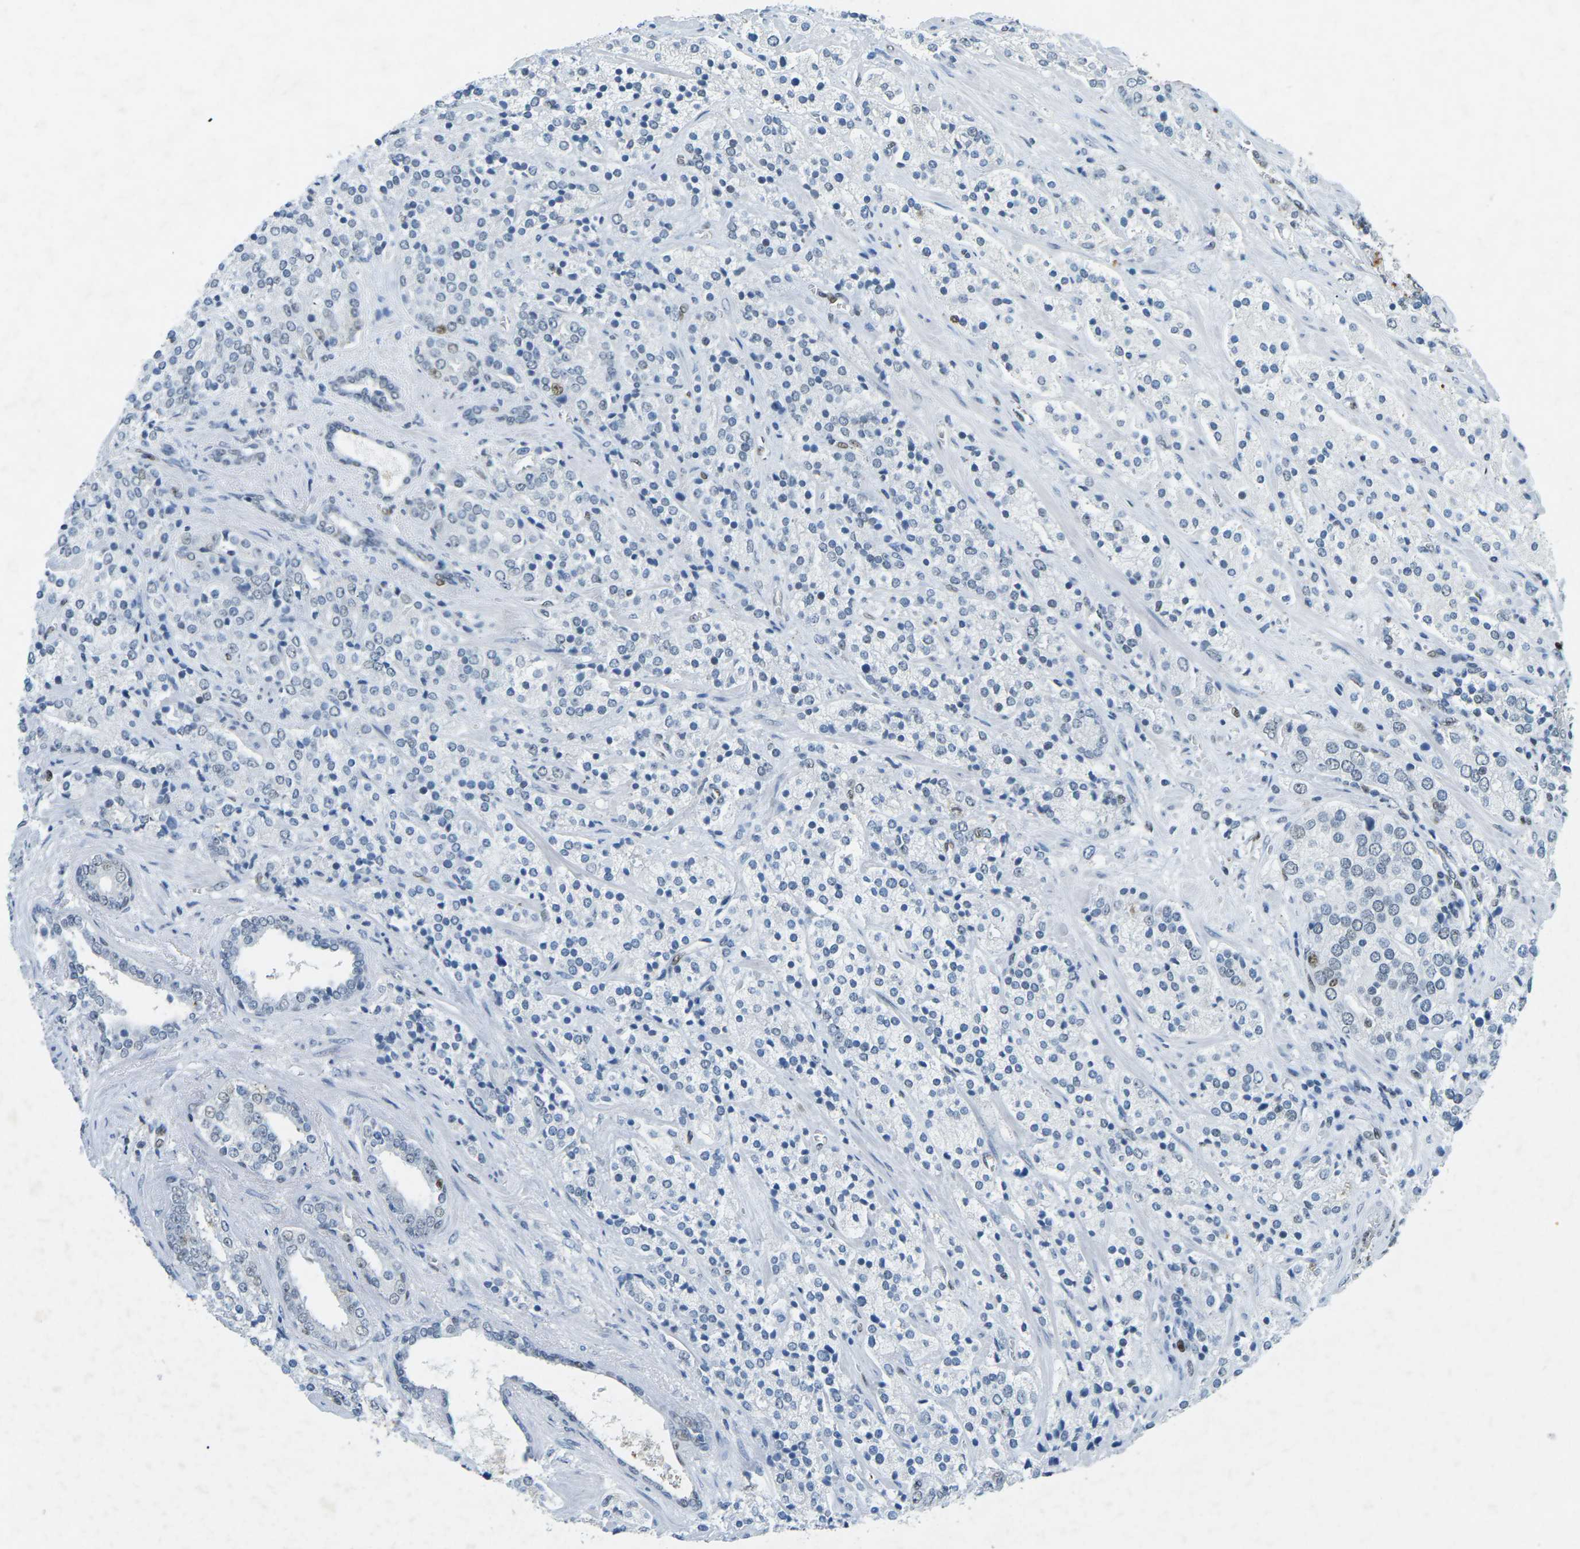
{"staining": {"intensity": "weak", "quantity": "<25%", "location": "nuclear"}, "tissue": "prostate cancer", "cell_type": "Tumor cells", "image_type": "cancer", "snomed": [{"axis": "morphology", "description": "Adenocarcinoma, High grade"}, {"axis": "topography", "description": "Prostate"}], "caption": "An IHC photomicrograph of prostate adenocarcinoma (high-grade) is shown. There is no staining in tumor cells of prostate adenocarcinoma (high-grade).", "gene": "RB1", "patient": {"sex": "male", "age": 71}}